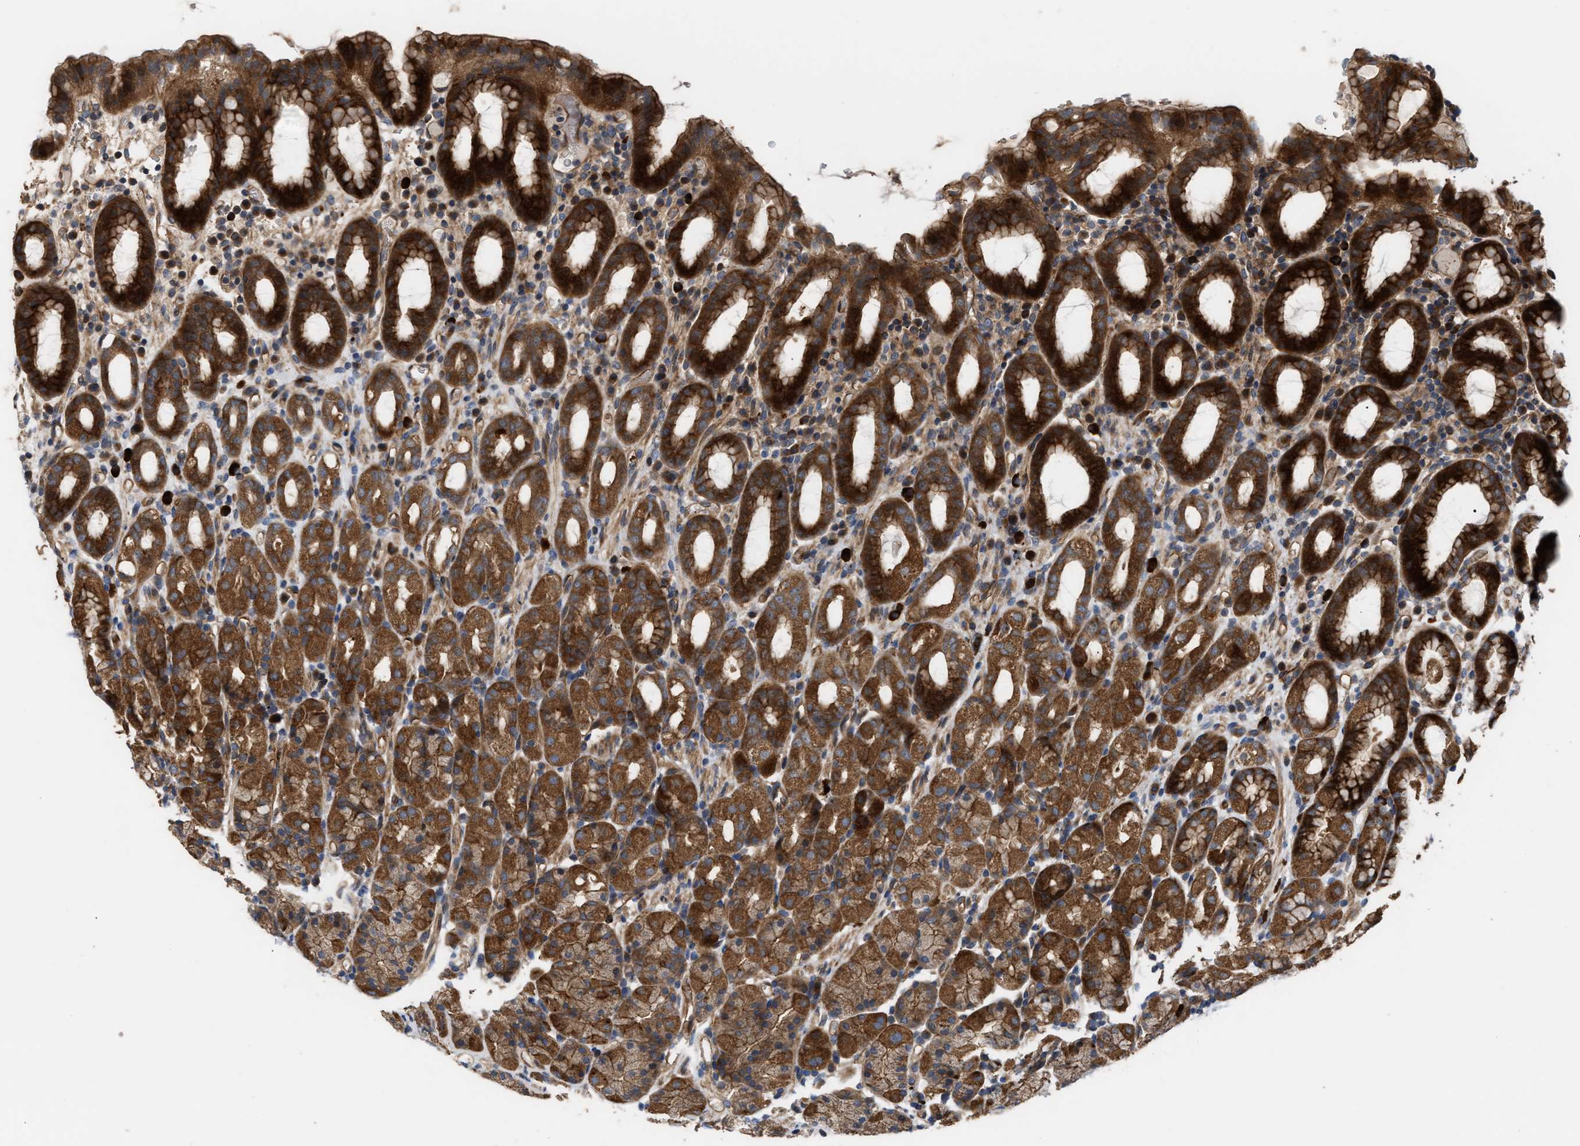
{"staining": {"intensity": "strong", "quantity": "25%-75%", "location": "cytoplasmic/membranous"}, "tissue": "stomach", "cell_type": "Glandular cells", "image_type": "normal", "snomed": [{"axis": "morphology", "description": "Normal tissue, NOS"}, {"axis": "topography", "description": "Stomach, upper"}], "caption": "Strong cytoplasmic/membranous protein staining is present in about 25%-75% of glandular cells in stomach. (DAB IHC, brown staining for protein, blue staining for nuclei).", "gene": "STAU1", "patient": {"sex": "male", "age": 68}}